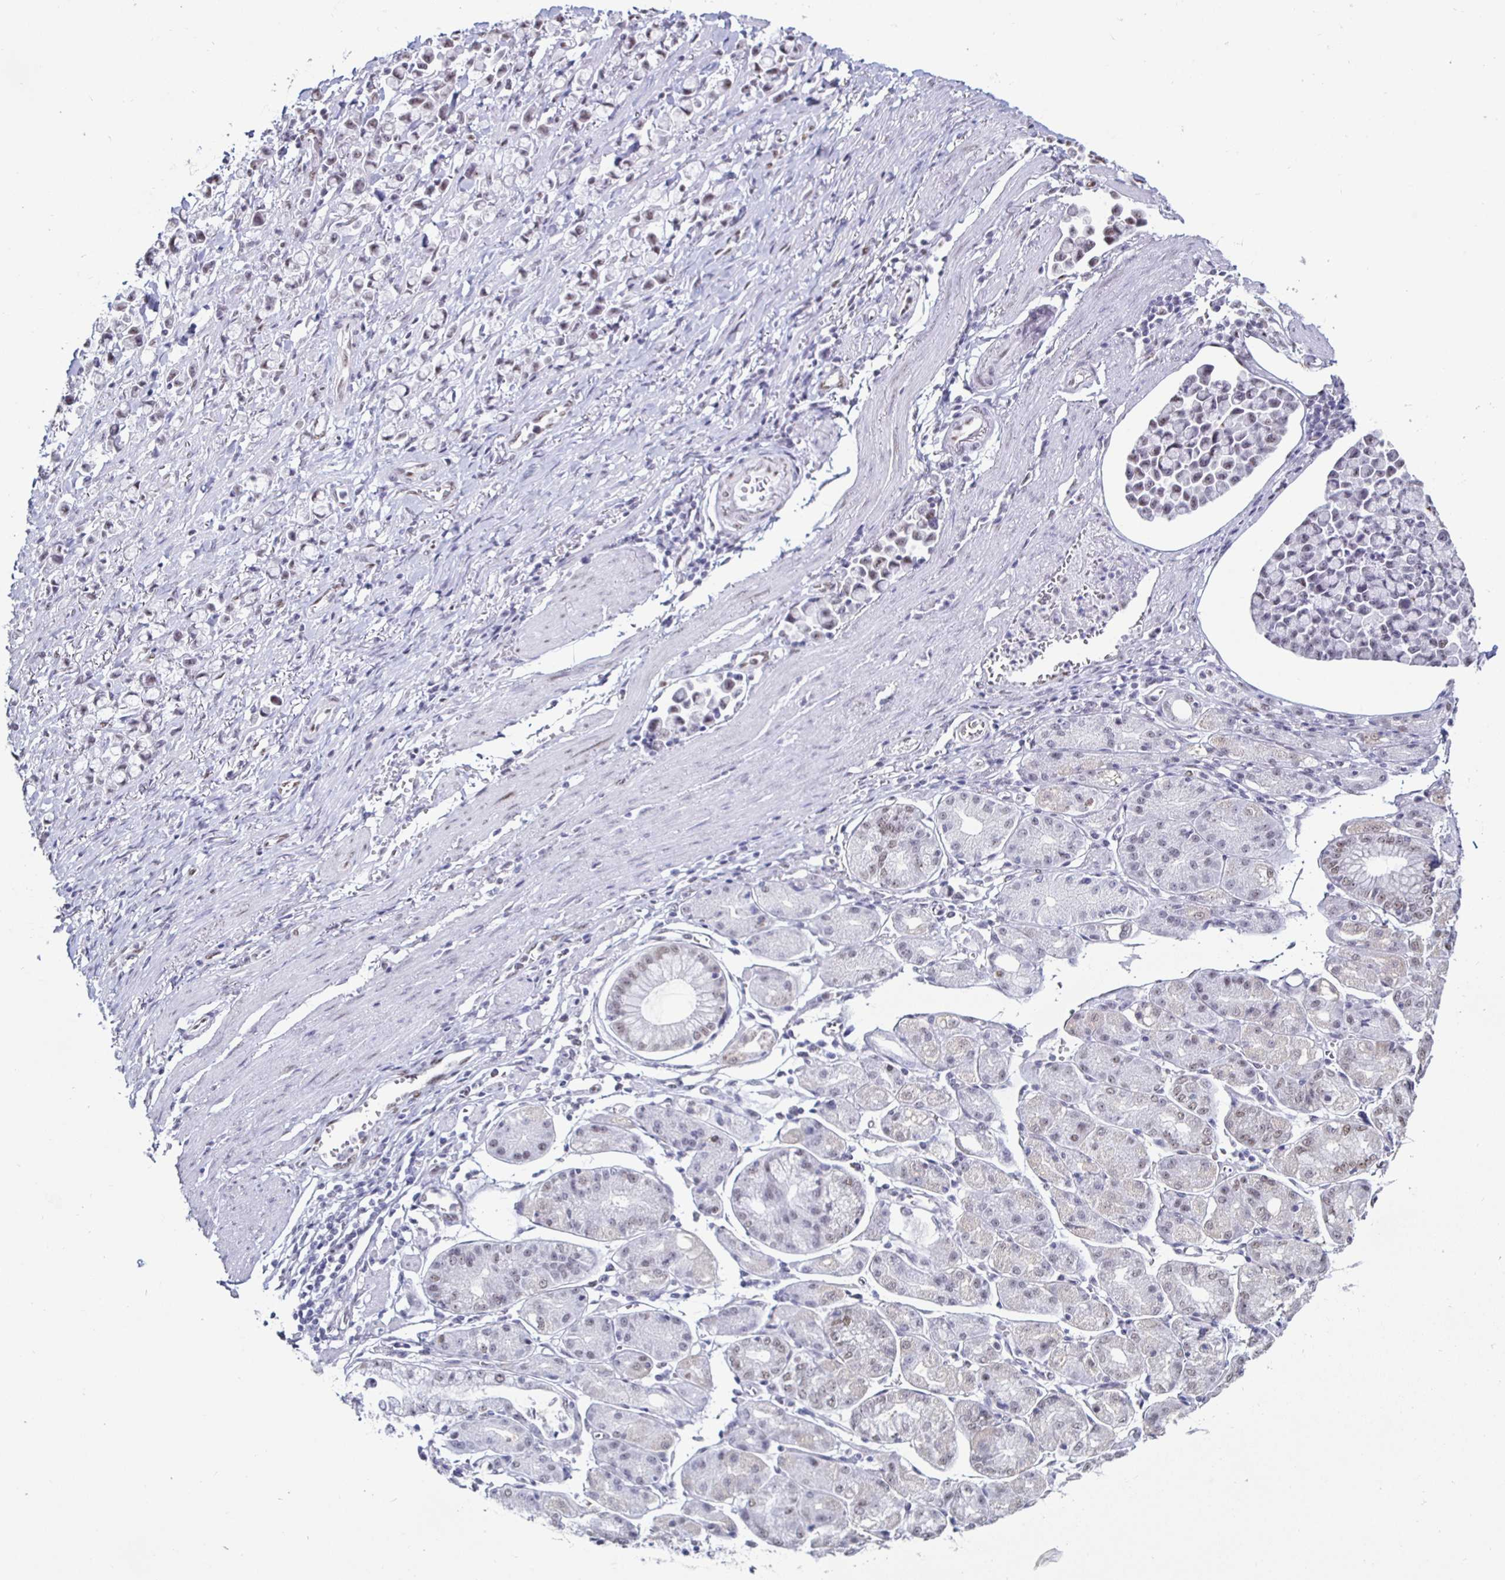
{"staining": {"intensity": "weak", "quantity": "25%-75%", "location": "nuclear"}, "tissue": "stomach cancer", "cell_type": "Tumor cells", "image_type": "cancer", "snomed": [{"axis": "morphology", "description": "Adenocarcinoma, NOS"}, {"axis": "topography", "description": "Stomach"}], "caption": "Stomach adenocarcinoma stained with a protein marker displays weak staining in tumor cells.", "gene": "DDX39B", "patient": {"sex": "female", "age": 81}}